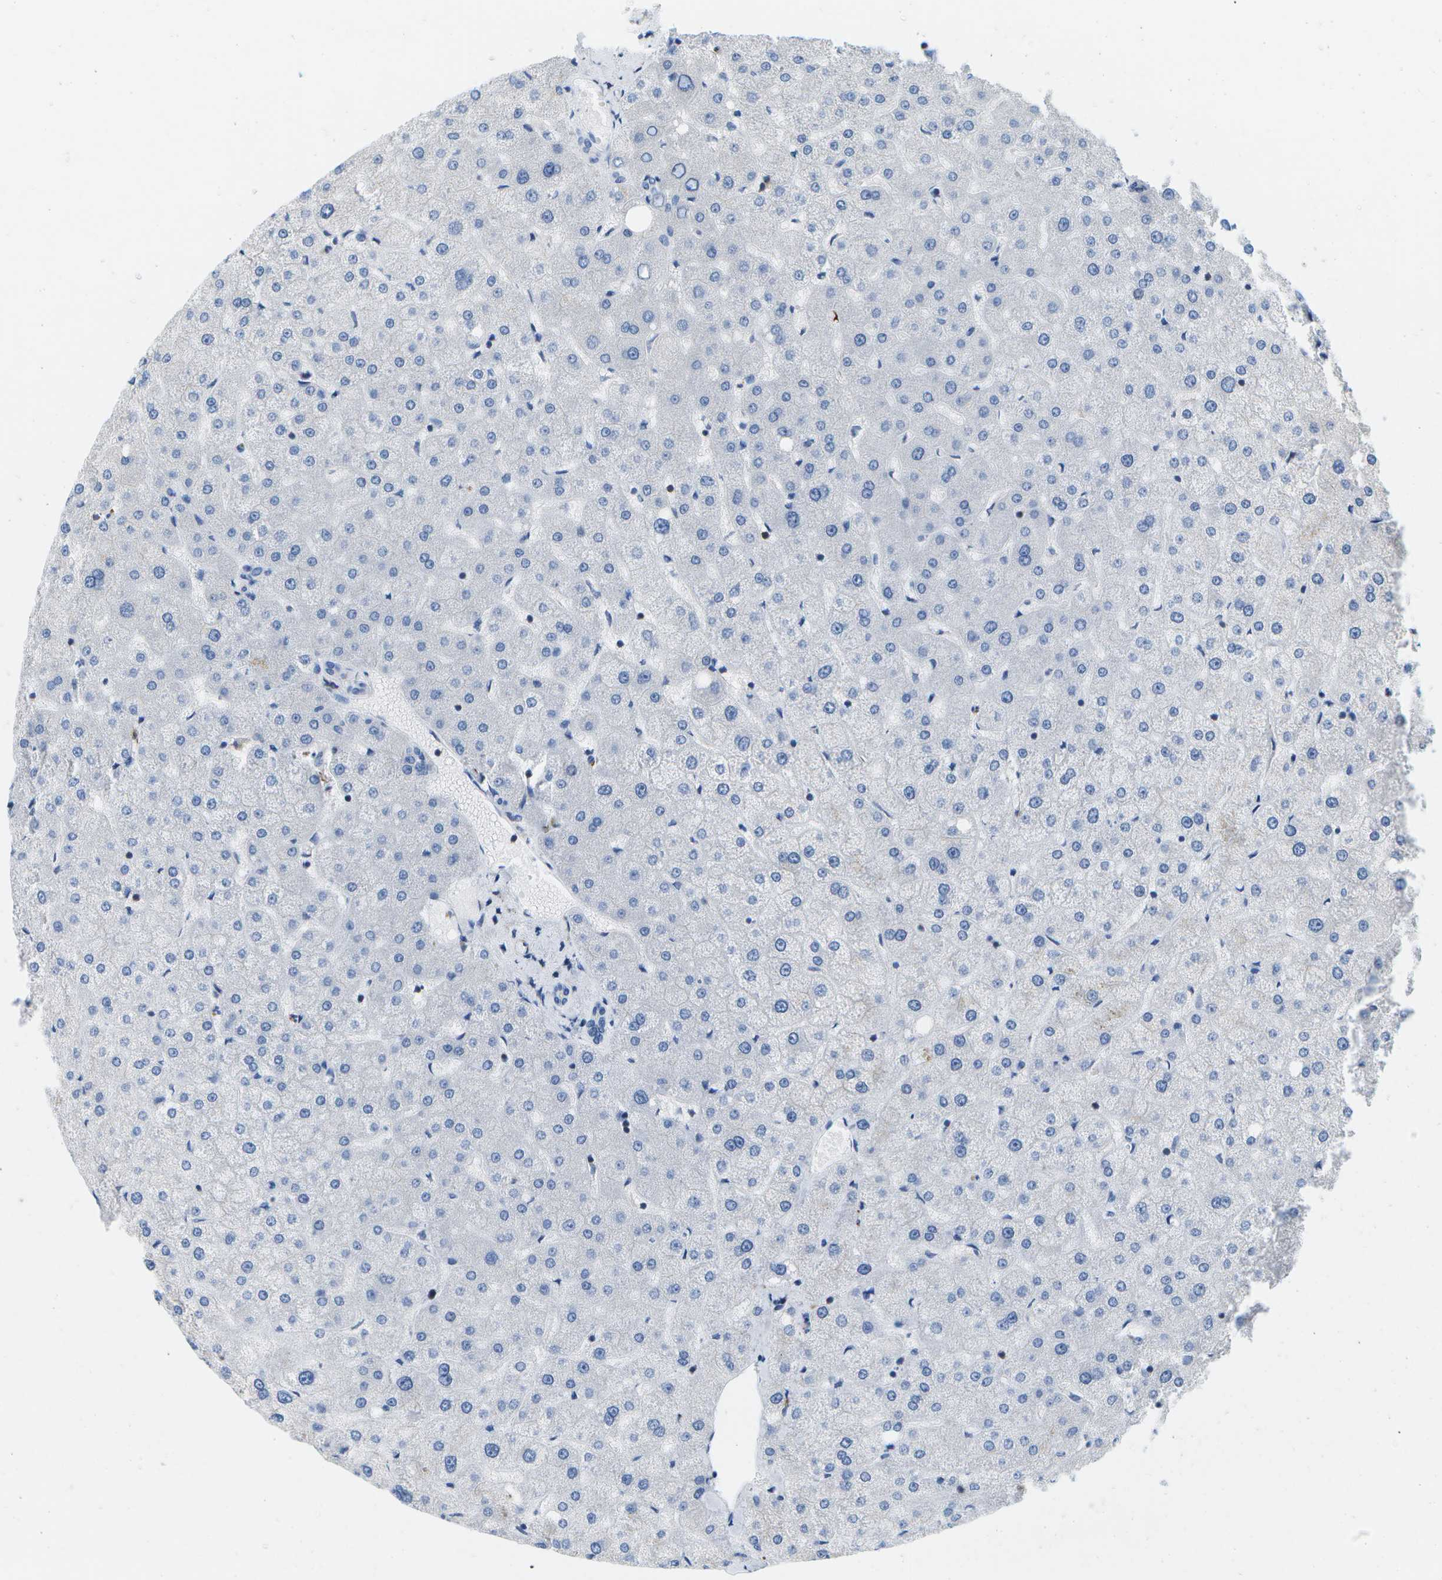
{"staining": {"intensity": "negative", "quantity": "none", "location": "none"}, "tissue": "liver", "cell_type": "Cholangiocytes", "image_type": "normal", "snomed": [{"axis": "morphology", "description": "Normal tissue, NOS"}, {"axis": "topography", "description": "Liver"}], "caption": "IHC photomicrograph of benign liver stained for a protein (brown), which exhibits no expression in cholangiocytes.", "gene": "ADGRG6", "patient": {"sex": "male", "age": 73}}